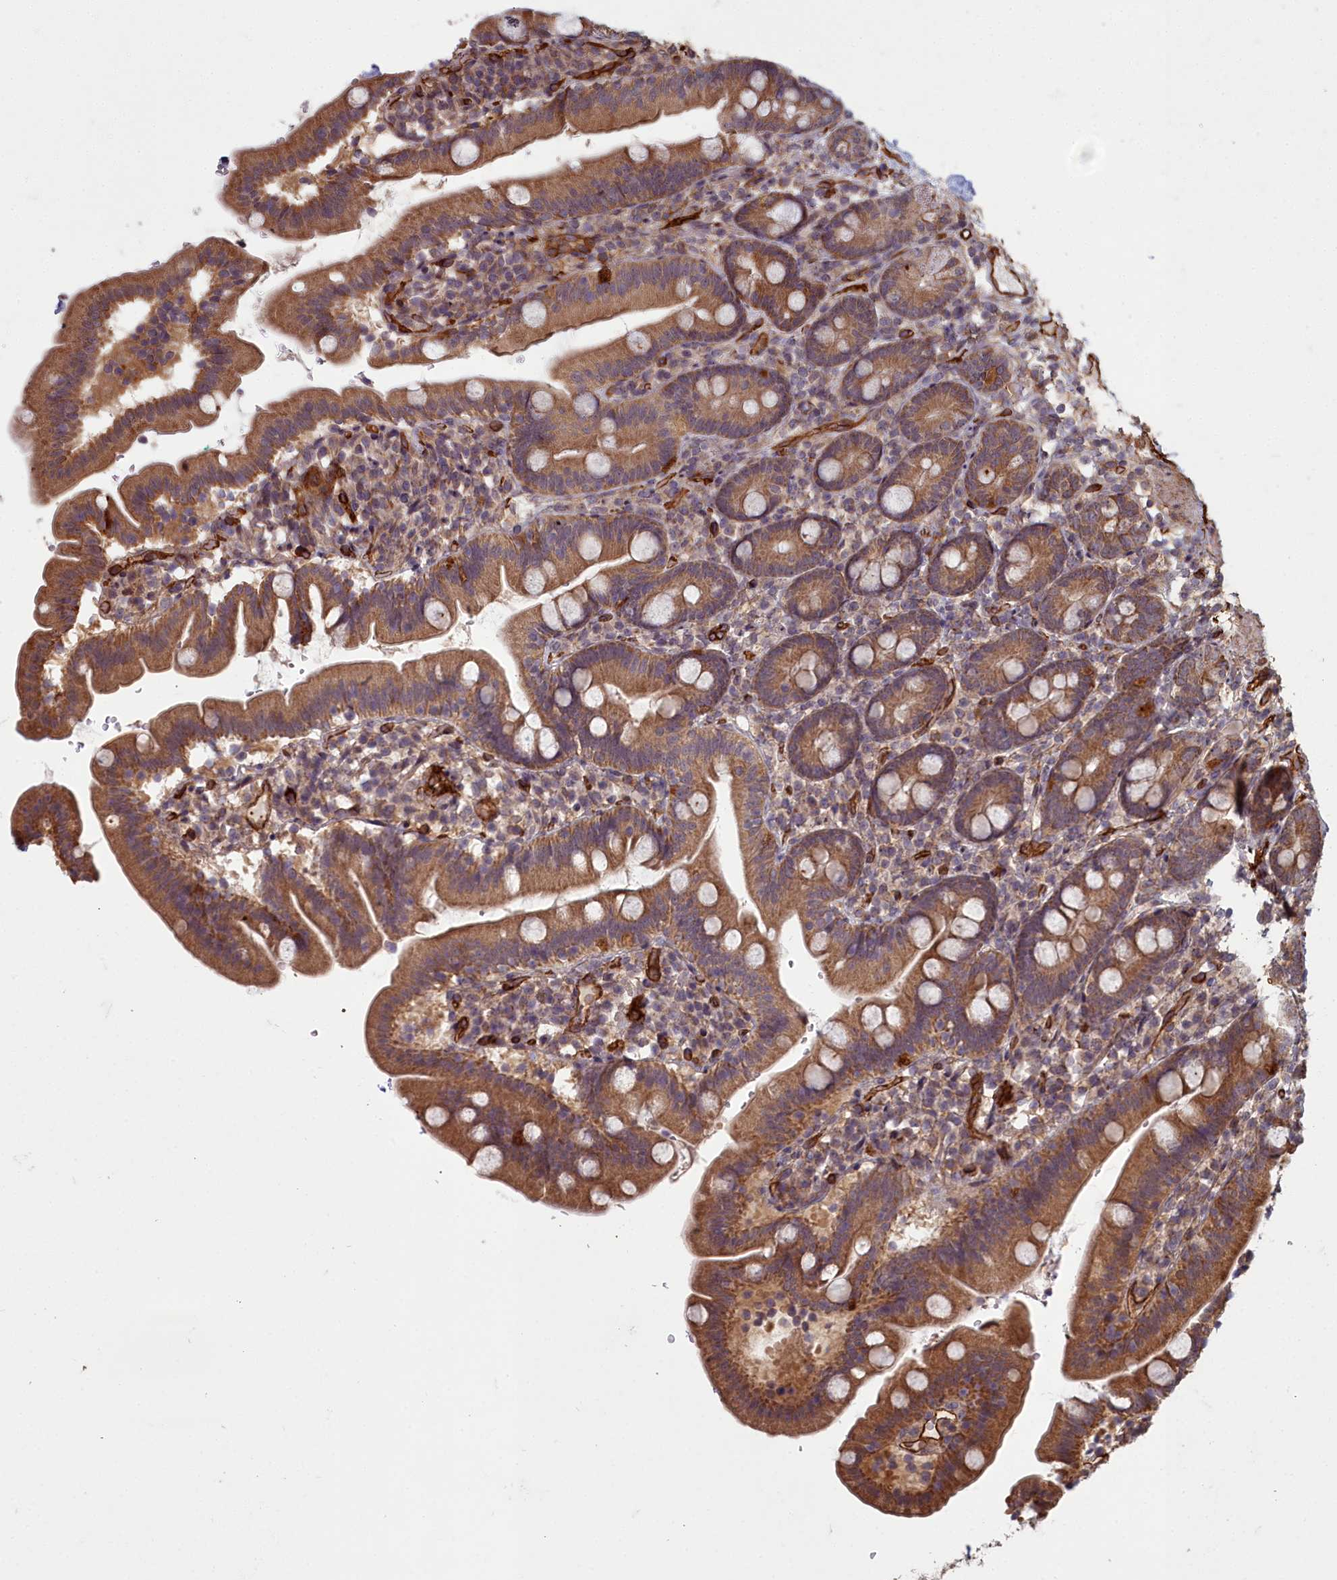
{"staining": {"intensity": "moderate", "quantity": ">75%", "location": "cytoplasmic/membranous"}, "tissue": "duodenum", "cell_type": "Glandular cells", "image_type": "normal", "snomed": [{"axis": "morphology", "description": "Normal tissue, NOS"}, {"axis": "topography", "description": "Duodenum"}], "caption": "The image exhibits immunohistochemical staining of unremarkable duodenum. There is moderate cytoplasmic/membranous staining is identified in about >75% of glandular cells.", "gene": "TSPYL4", "patient": {"sex": "female", "age": 67}}